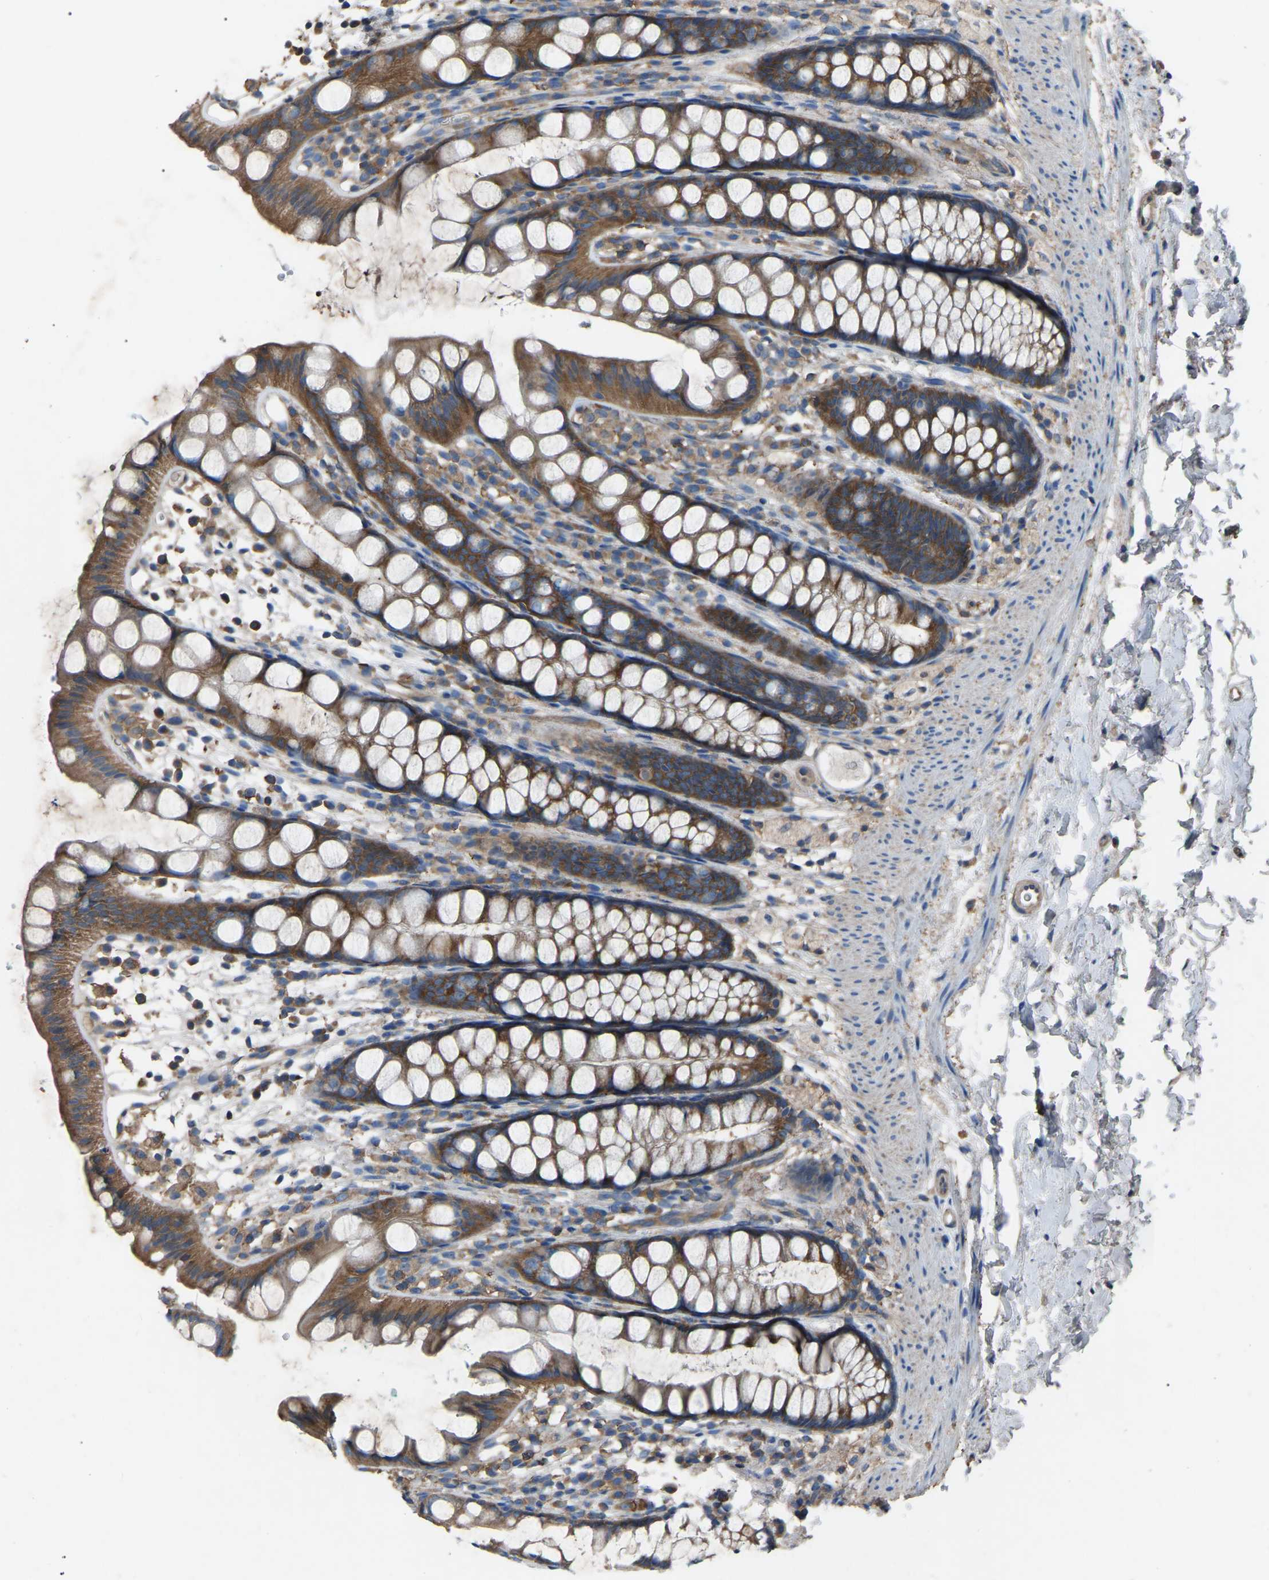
{"staining": {"intensity": "moderate", "quantity": ">75%", "location": "cytoplasmic/membranous"}, "tissue": "rectum", "cell_type": "Glandular cells", "image_type": "normal", "snomed": [{"axis": "morphology", "description": "Normal tissue, NOS"}, {"axis": "topography", "description": "Rectum"}], "caption": "Moderate cytoplasmic/membranous staining for a protein is seen in approximately >75% of glandular cells of benign rectum using immunohistochemistry (IHC).", "gene": "AIMP1", "patient": {"sex": "female", "age": 65}}